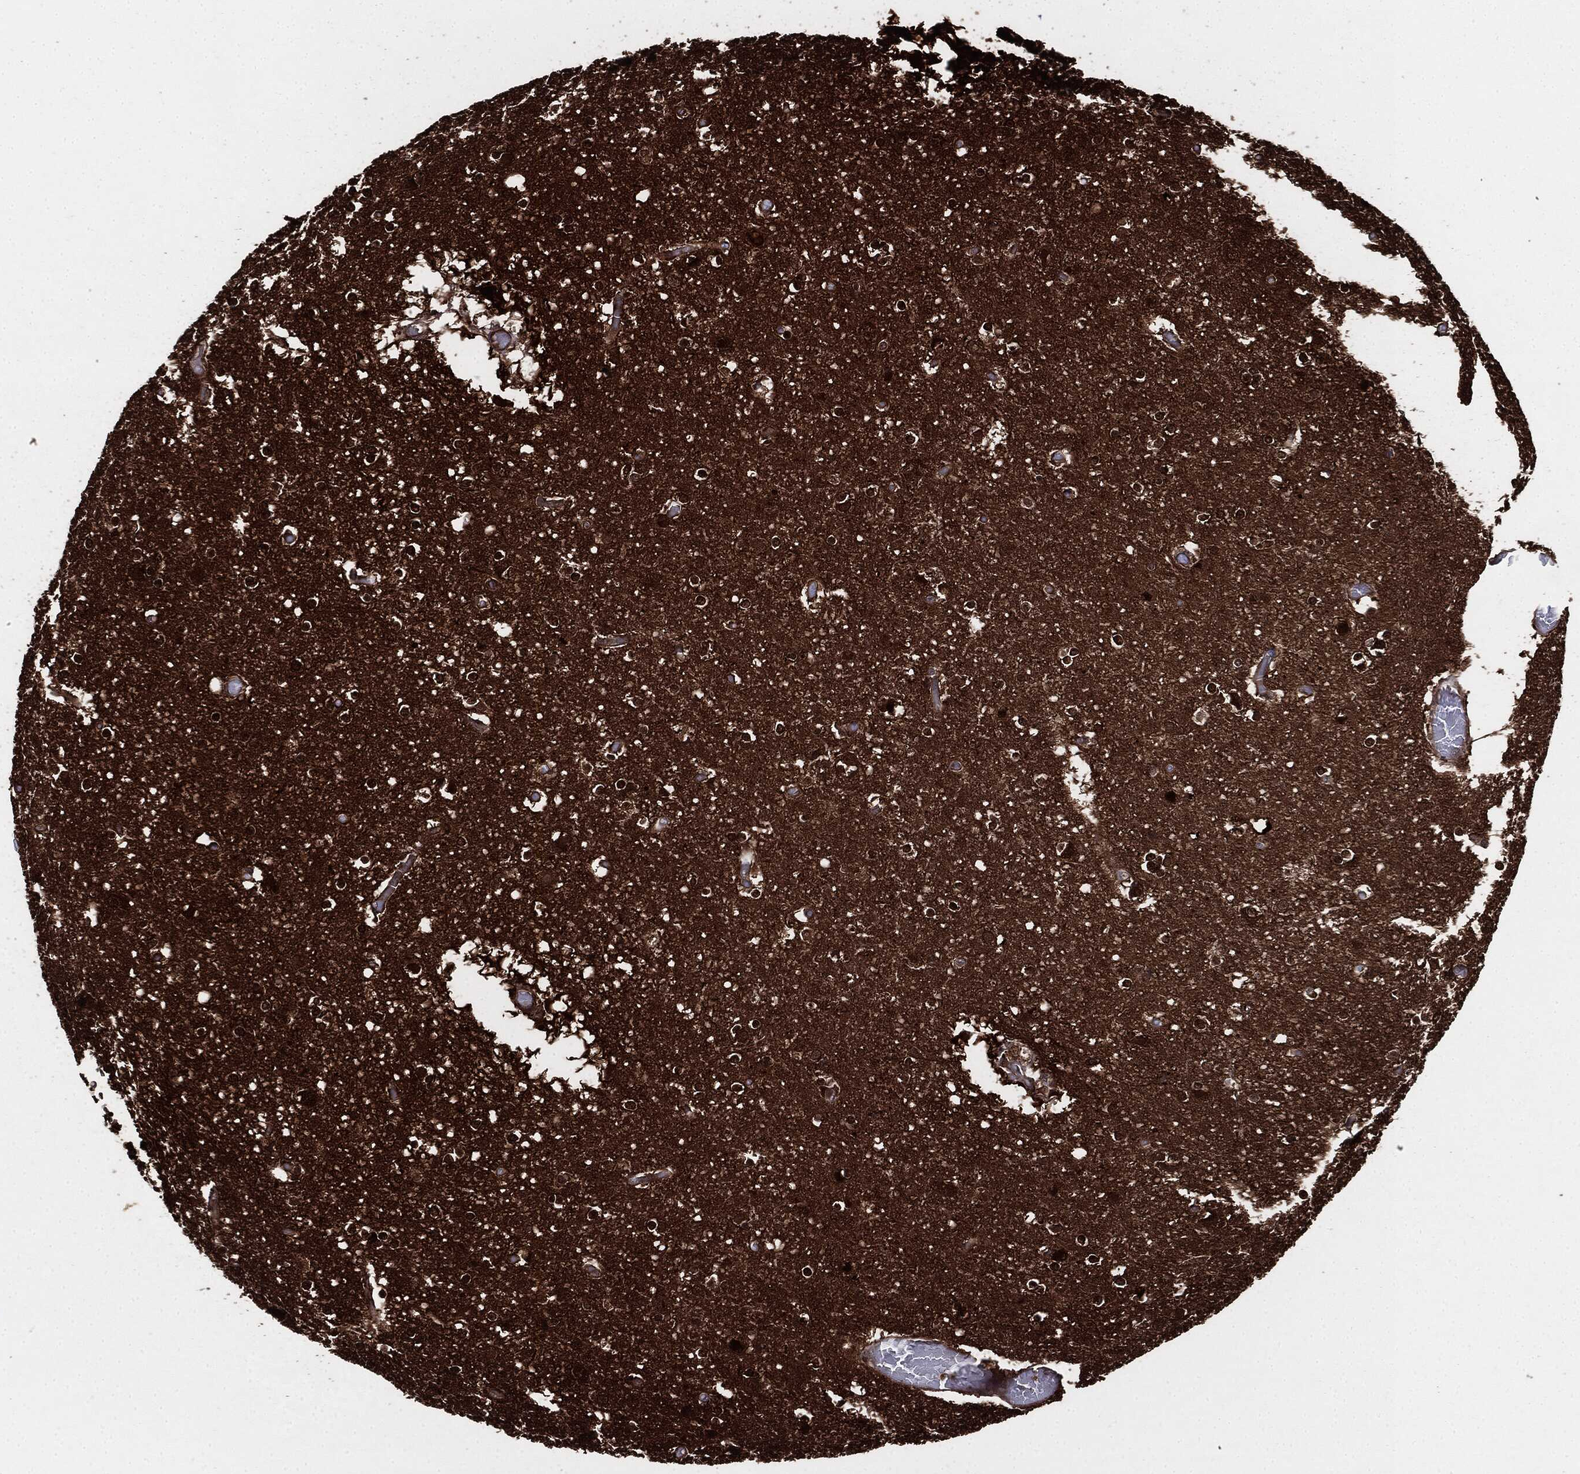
{"staining": {"intensity": "negative", "quantity": "none", "location": "none"}, "tissue": "cerebral cortex", "cell_type": "Endothelial cells", "image_type": "normal", "snomed": [{"axis": "morphology", "description": "Normal tissue, NOS"}, {"axis": "topography", "description": "Cerebral cortex"}], "caption": "DAB immunohistochemical staining of unremarkable cerebral cortex reveals no significant staining in endothelial cells. Brightfield microscopy of IHC stained with DAB (brown) and hematoxylin (blue), captured at high magnification.", "gene": "RAP1GDS1", "patient": {"sex": "female", "age": 52}}